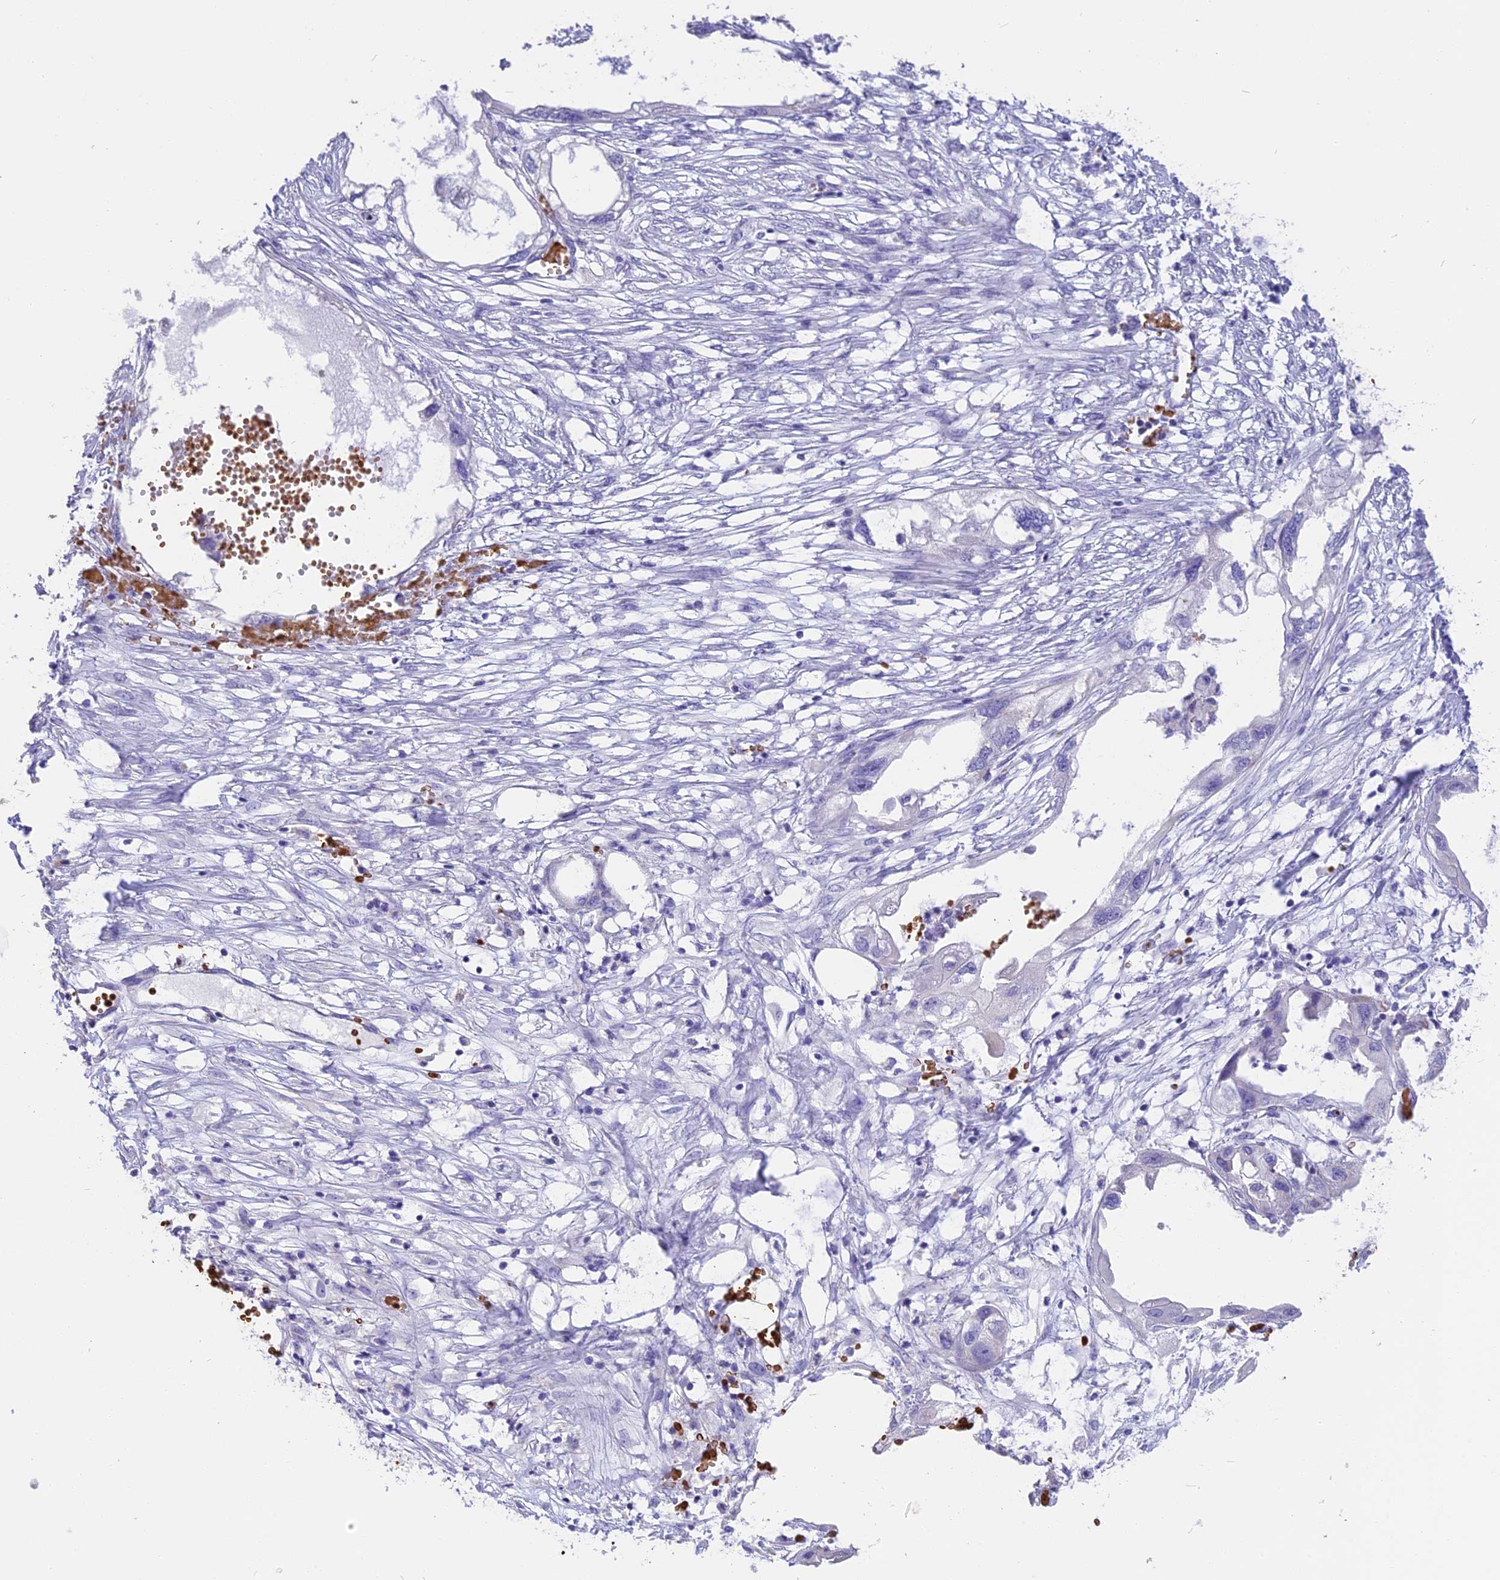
{"staining": {"intensity": "negative", "quantity": "none", "location": "none"}, "tissue": "endometrial cancer", "cell_type": "Tumor cells", "image_type": "cancer", "snomed": [{"axis": "morphology", "description": "Adenocarcinoma, NOS"}, {"axis": "morphology", "description": "Adenocarcinoma, metastatic, NOS"}, {"axis": "topography", "description": "Adipose tissue"}, {"axis": "topography", "description": "Endometrium"}], "caption": "Tumor cells are negative for protein expression in human endometrial cancer.", "gene": "TNNC2", "patient": {"sex": "female", "age": 67}}